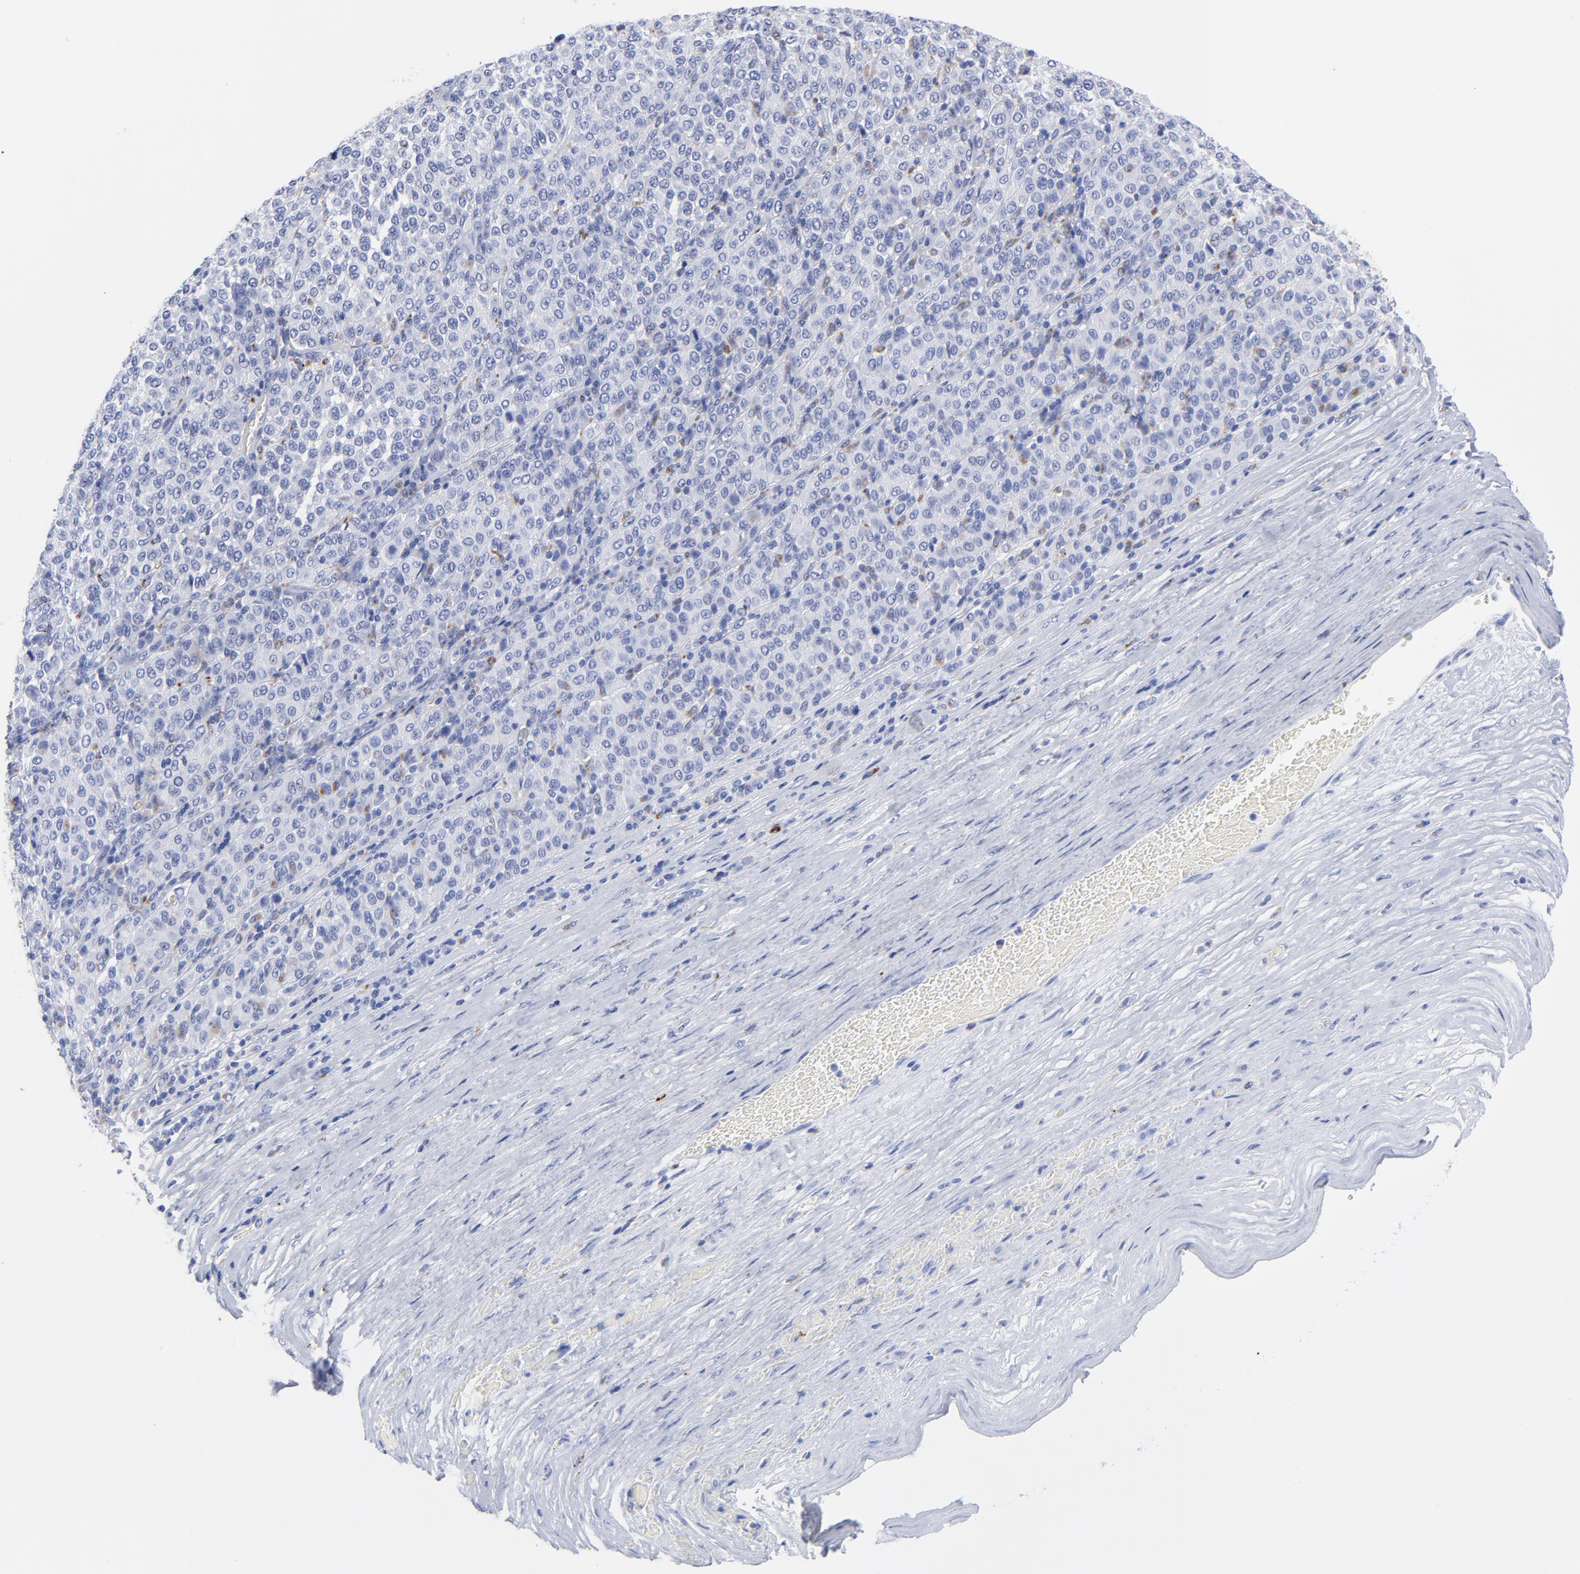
{"staining": {"intensity": "moderate", "quantity": "<25%", "location": "cytoplasmic/membranous"}, "tissue": "melanoma", "cell_type": "Tumor cells", "image_type": "cancer", "snomed": [{"axis": "morphology", "description": "Malignant melanoma, Metastatic site"}, {"axis": "topography", "description": "Pancreas"}], "caption": "DAB (3,3'-diaminobenzidine) immunohistochemical staining of human melanoma demonstrates moderate cytoplasmic/membranous protein positivity in about <25% of tumor cells.", "gene": "CPVL", "patient": {"sex": "female", "age": 30}}